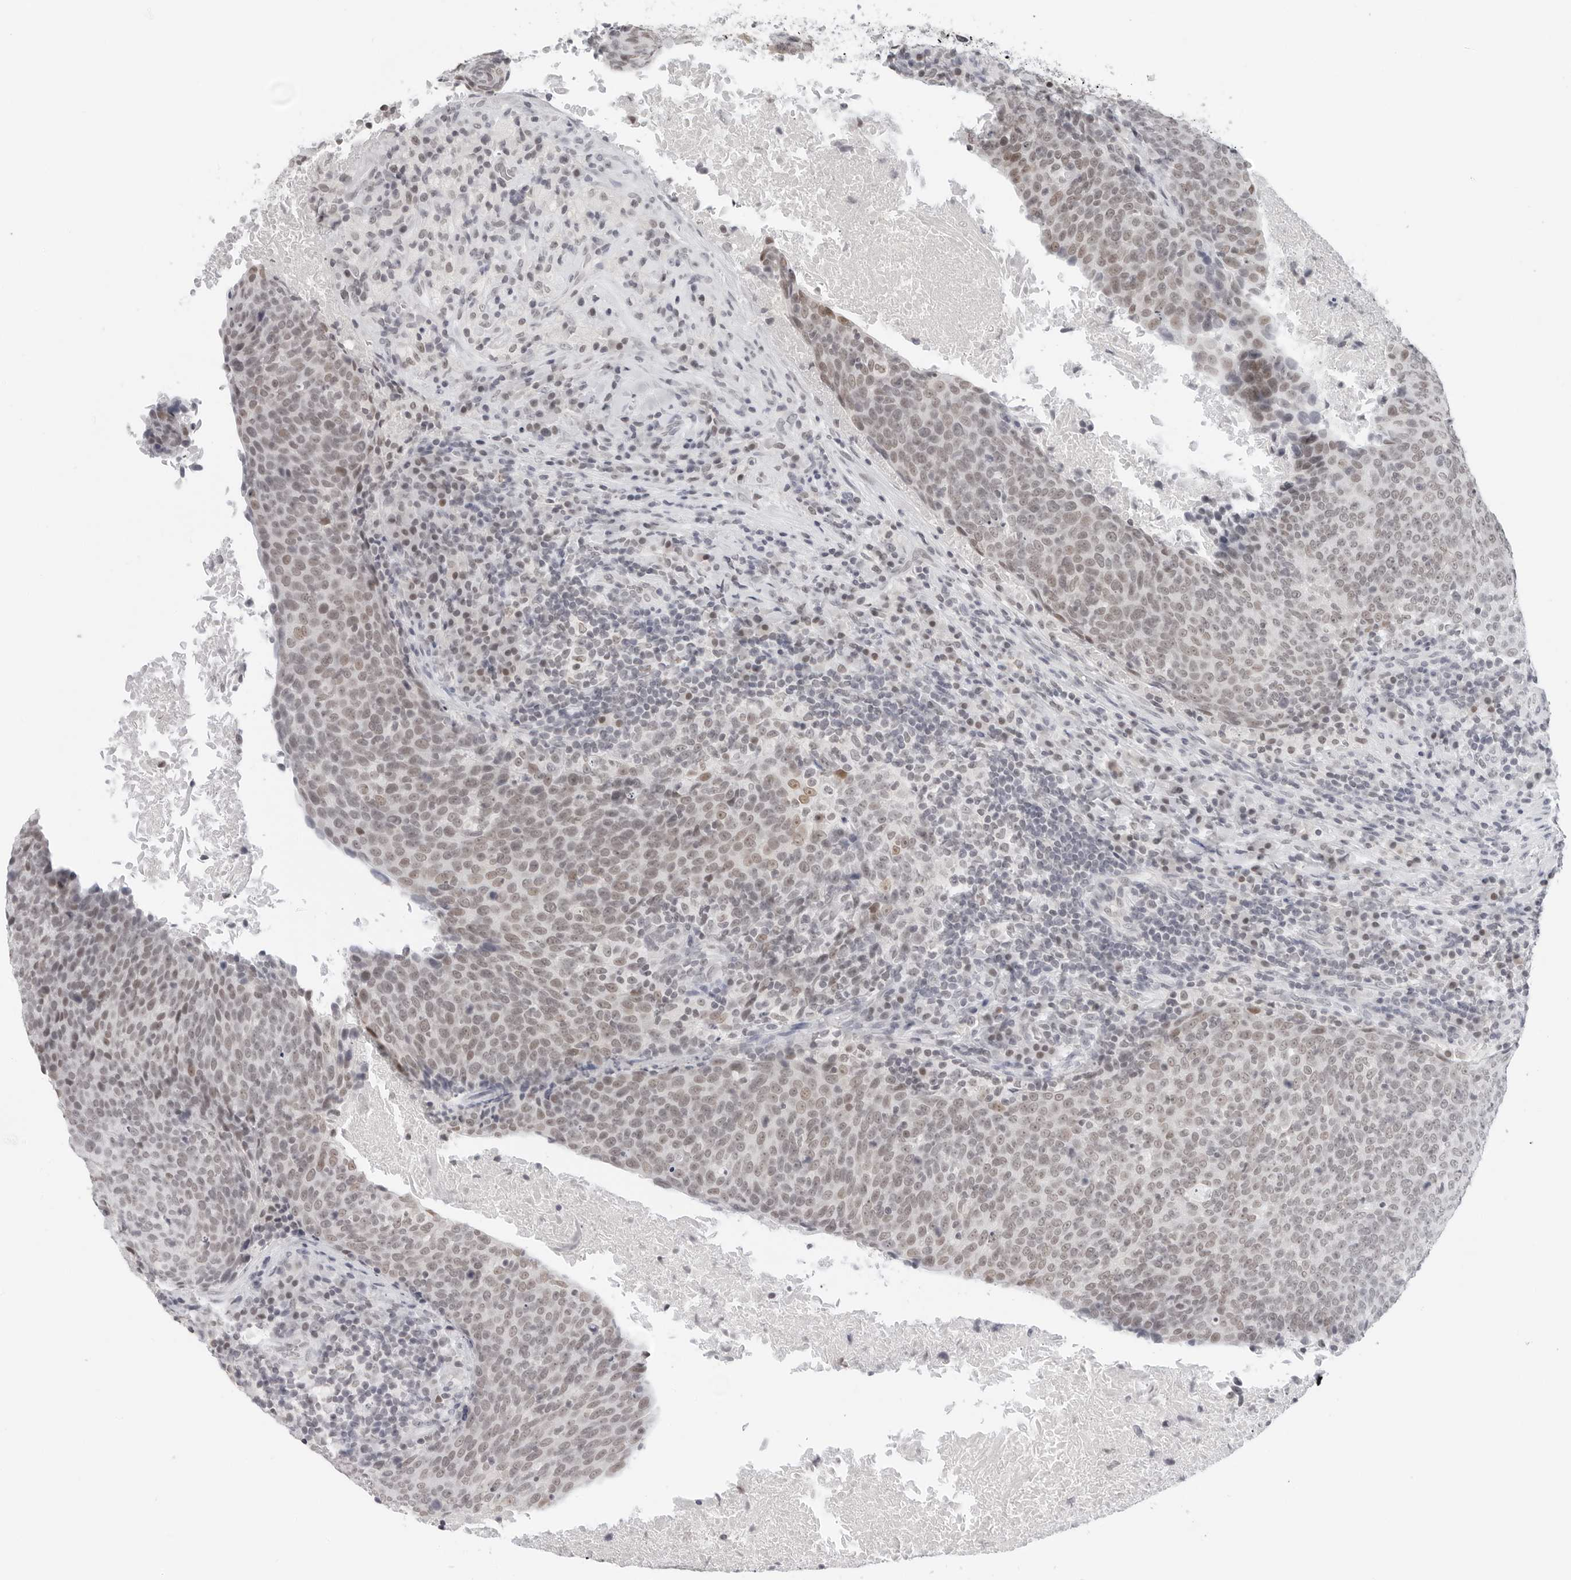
{"staining": {"intensity": "weak", "quantity": ">75%", "location": "nuclear"}, "tissue": "head and neck cancer", "cell_type": "Tumor cells", "image_type": "cancer", "snomed": [{"axis": "morphology", "description": "Squamous cell carcinoma, NOS"}, {"axis": "morphology", "description": "Squamous cell carcinoma, metastatic, NOS"}, {"axis": "topography", "description": "Lymph node"}, {"axis": "topography", "description": "Head-Neck"}], "caption": "A histopathology image of human squamous cell carcinoma (head and neck) stained for a protein displays weak nuclear brown staining in tumor cells.", "gene": "FLG2", "patient": {"sex": "male", "age": 62}}